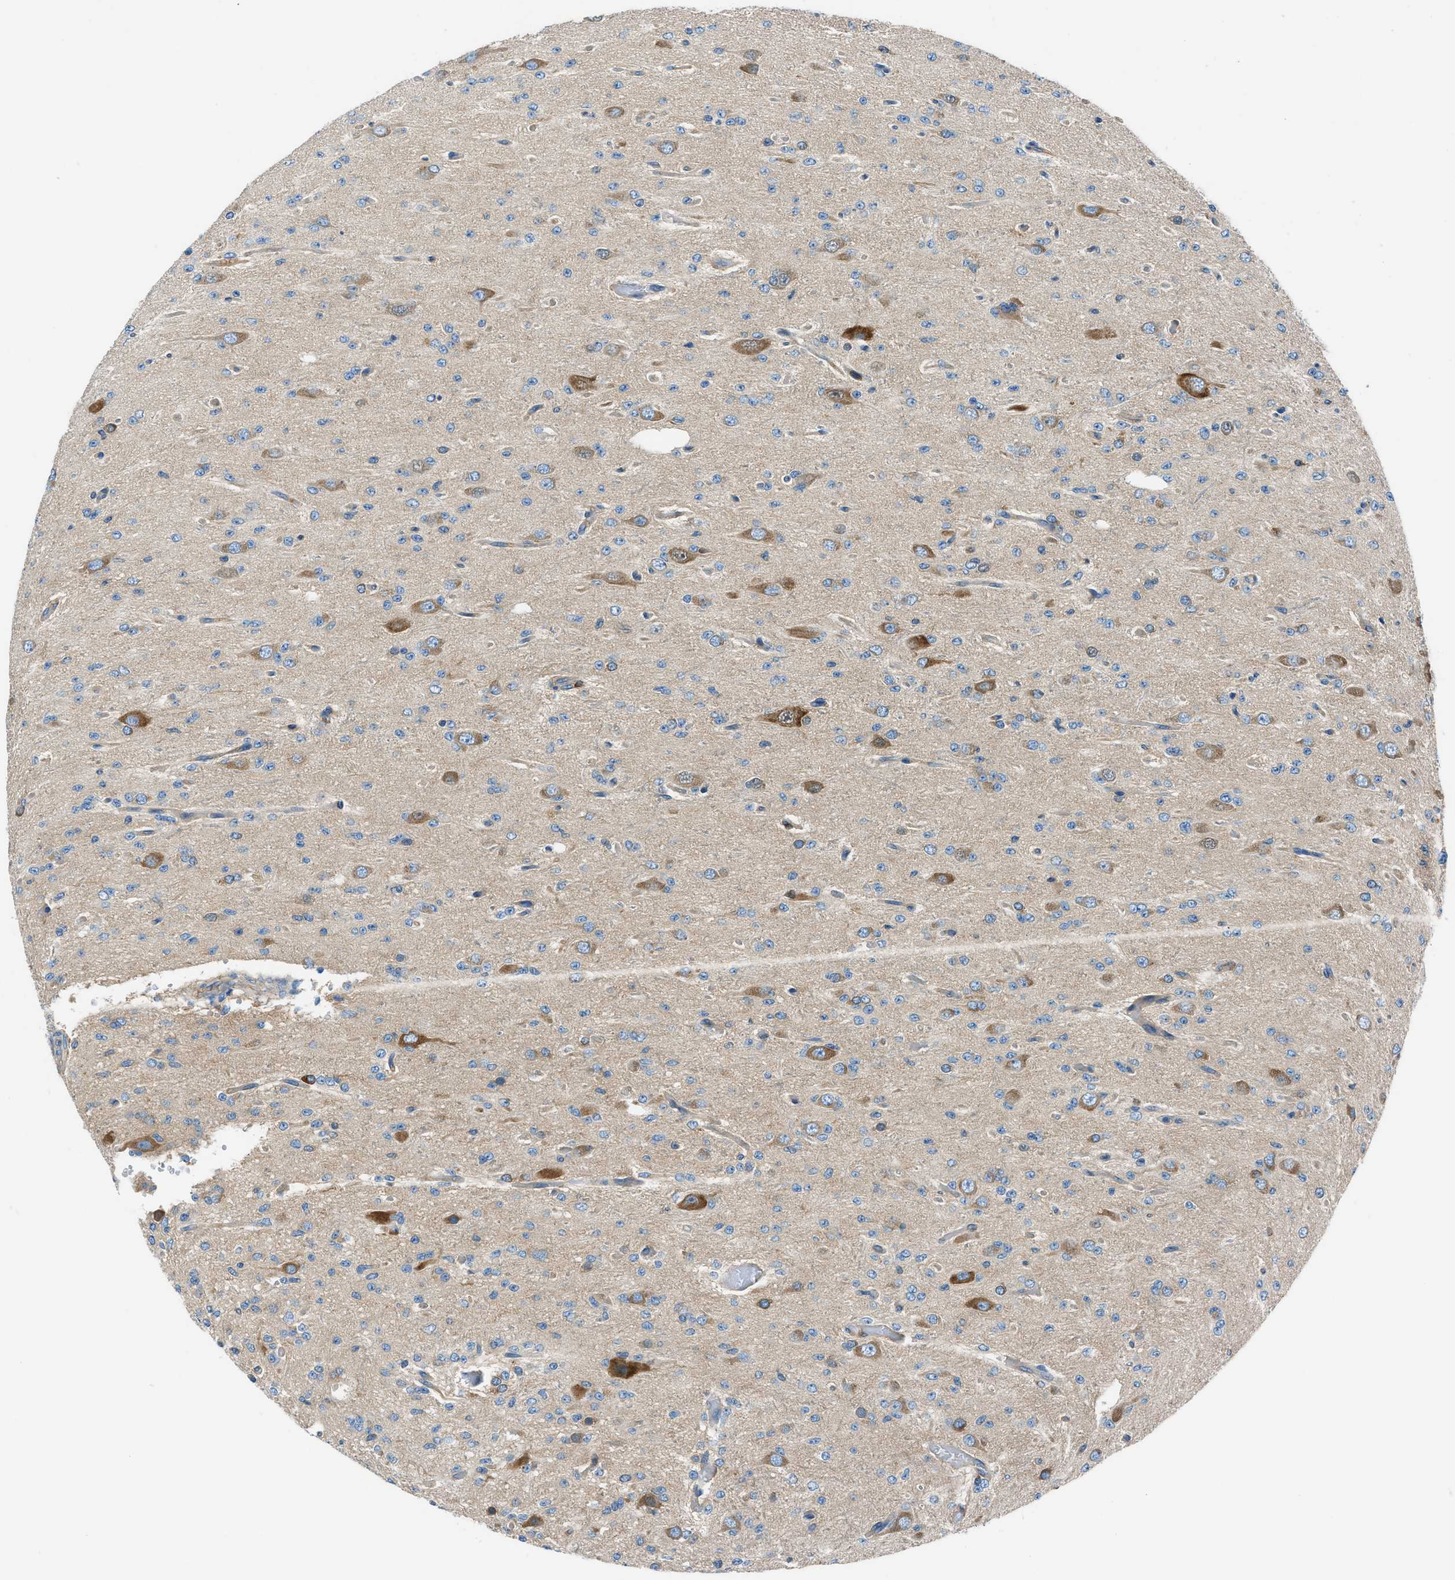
{"staining": {"intensity": "moderate", "quantity": "<25%", "location": "cytoplasmic/membranous"}, "tissue": "glioma", "cell_type": "Tumor cells", "image_type": "cancer", "snomed": [{"axis": "morphology", "description": "Glioma, malignant, Low grade"}, {"axis": "topography", "description": "Brain"}], "caption": "DAB immunohistochemical staining of human malignant glioma (low-grade) shows moderate cytoplasmic/membranous protein staining in approximately <25% of tumor cells.", "gene": "SARS1", "patient": {"sex": "male", "age": 38}}